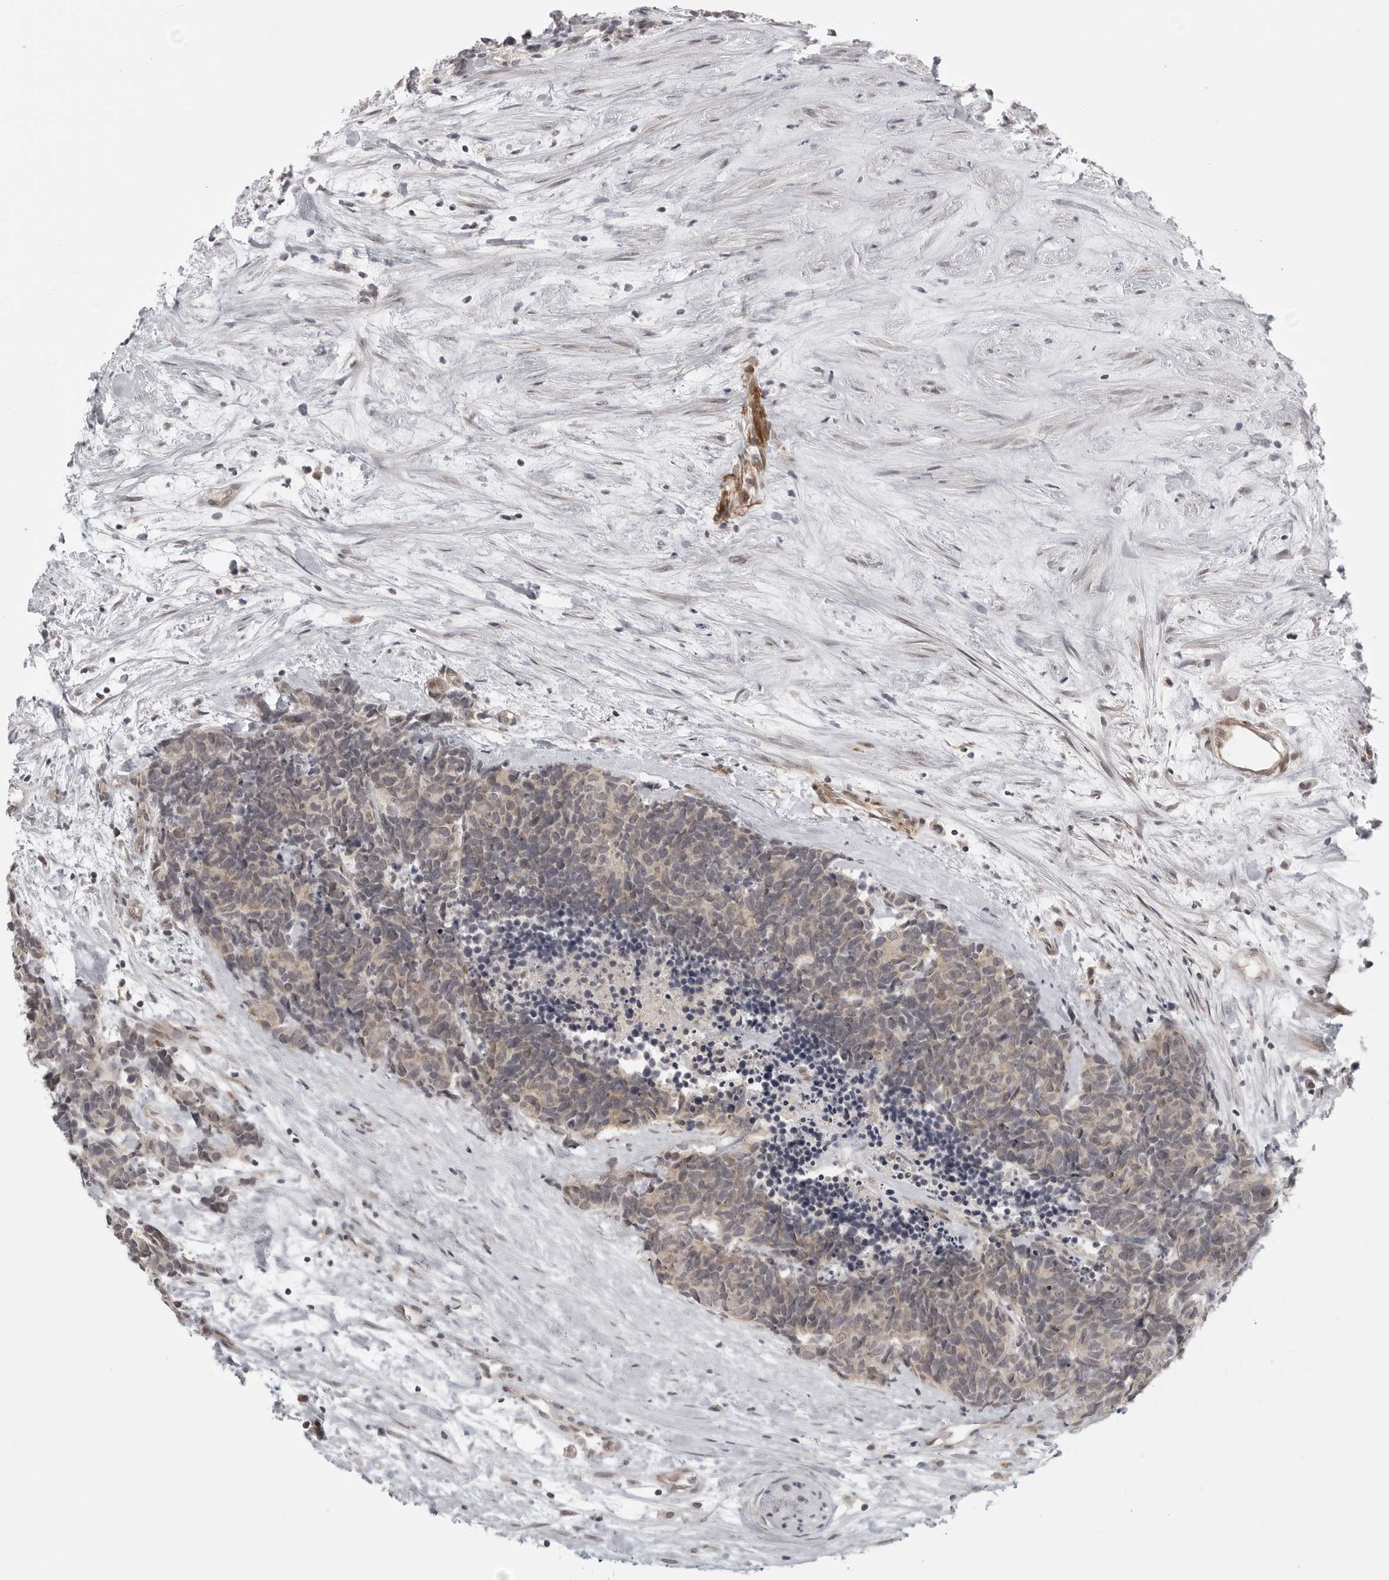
{"staining": {"intensity": "negative", "quantity": "none", "location": "none"}, "tissue": "carcinoid", "cell_type": "Tumor cells", "image_type": "cancer", "snomed": [{"axis": "morphology", "description": "Carcinoma, NOS"}, {"axis": "morphology", "description": "Carcinoid, malignant, NOS"}, {"axis": "topography", "description": "Urinary bladder"}], "caption": "Tumor cells show no significant protein staining in carcinoid.", "gene": "TUT4", "patient": {"sex": "male", "age": 57}}